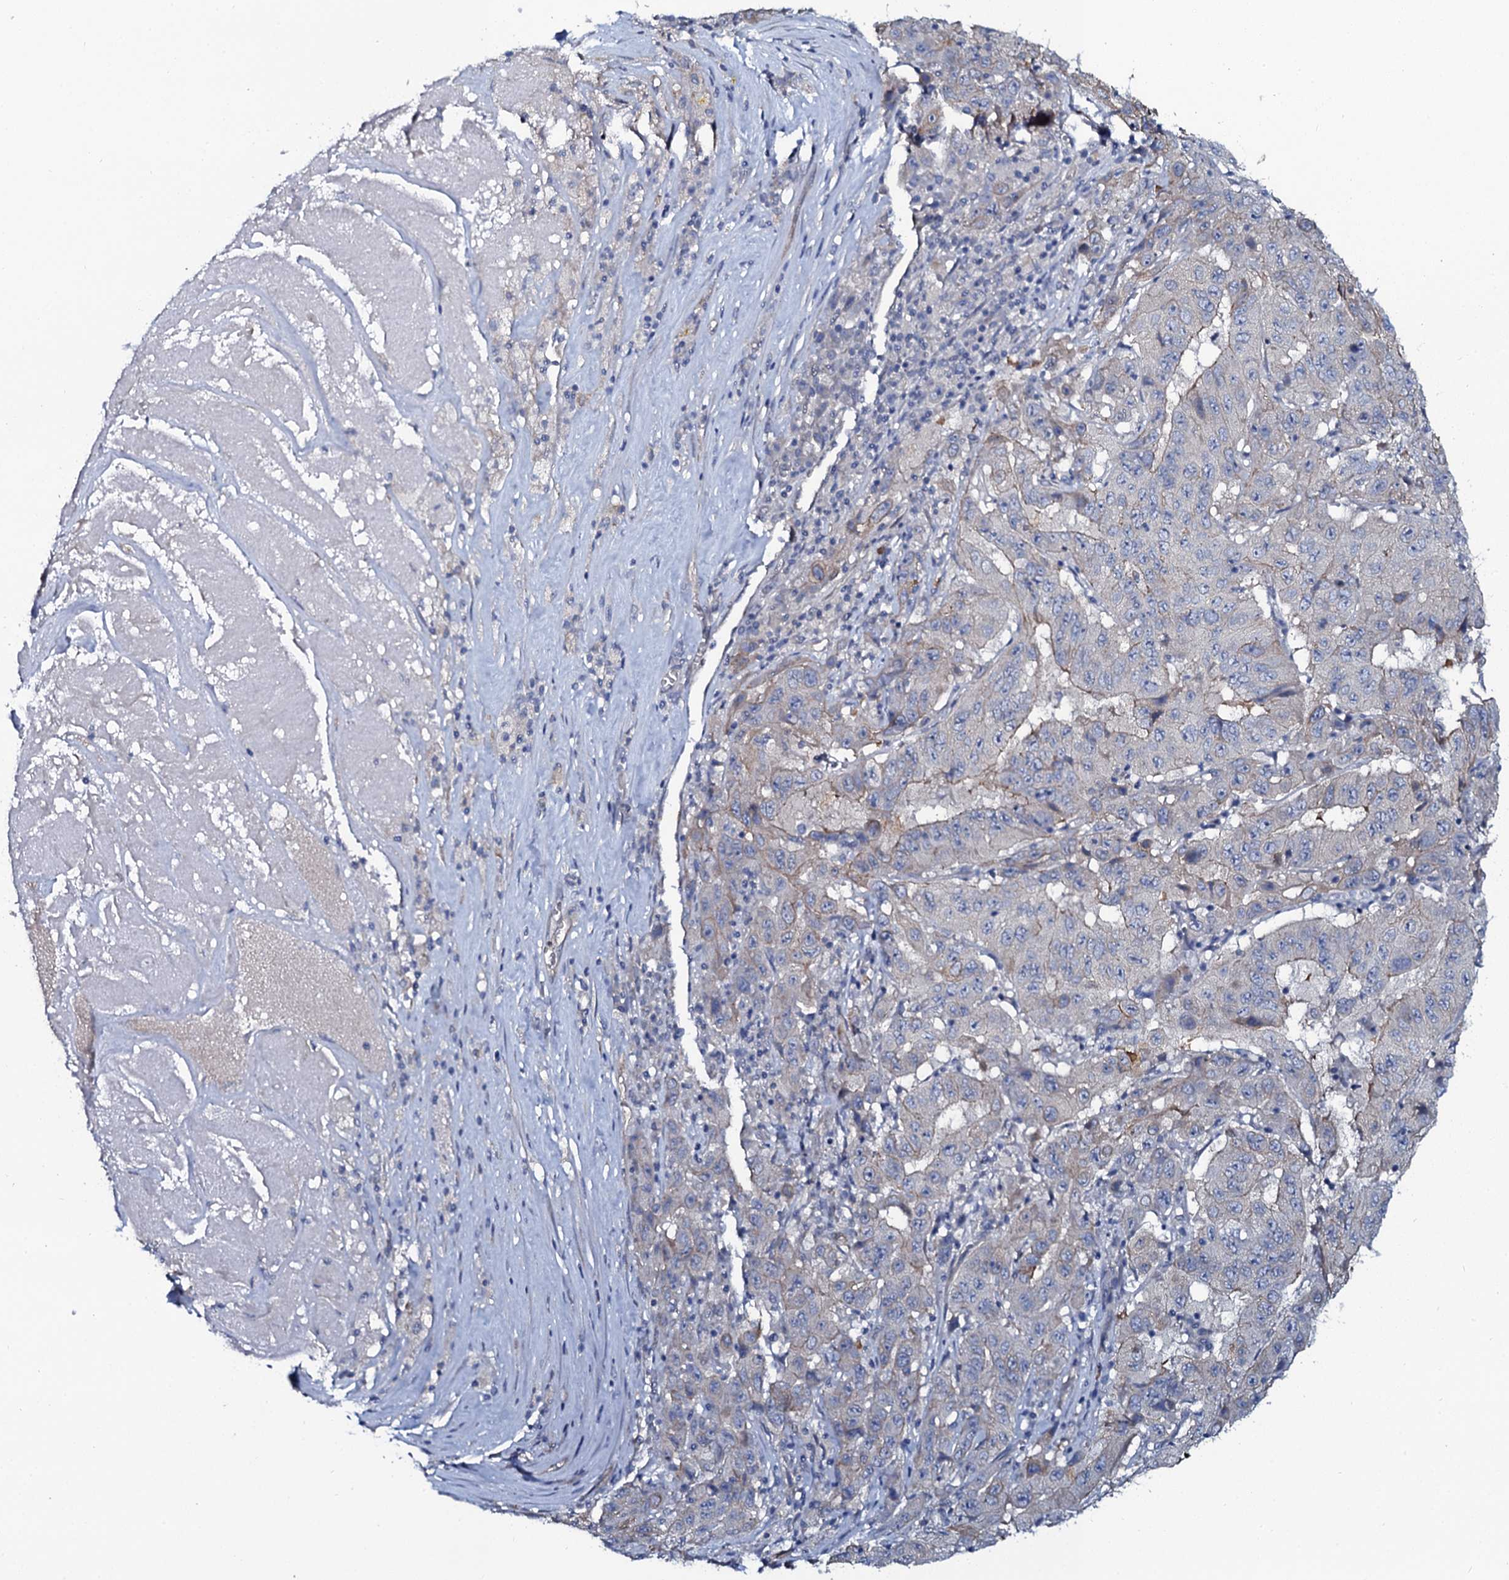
{"staining": {"intensity": "weak", "quantity": "25%-75%", "location": "cytoplasmic/membranous"}, "tissue": "pancreatic cancer", "cell_type": "Tumor cells", "image_type": "cancer", "snomed": [{"axis": "morphology", "description": "Adenocarcinoma, NOS"}, {"axis": "topography", "description": "Pancreas"}], "caption": "Protein staining by IHC exhibits weak cytoplasmic/membranous staining in about 25%-75% of tumor cells in pancreatic cancer.", "gene": "C10orf88", "patient": {"sex": "male", "age": 63}}